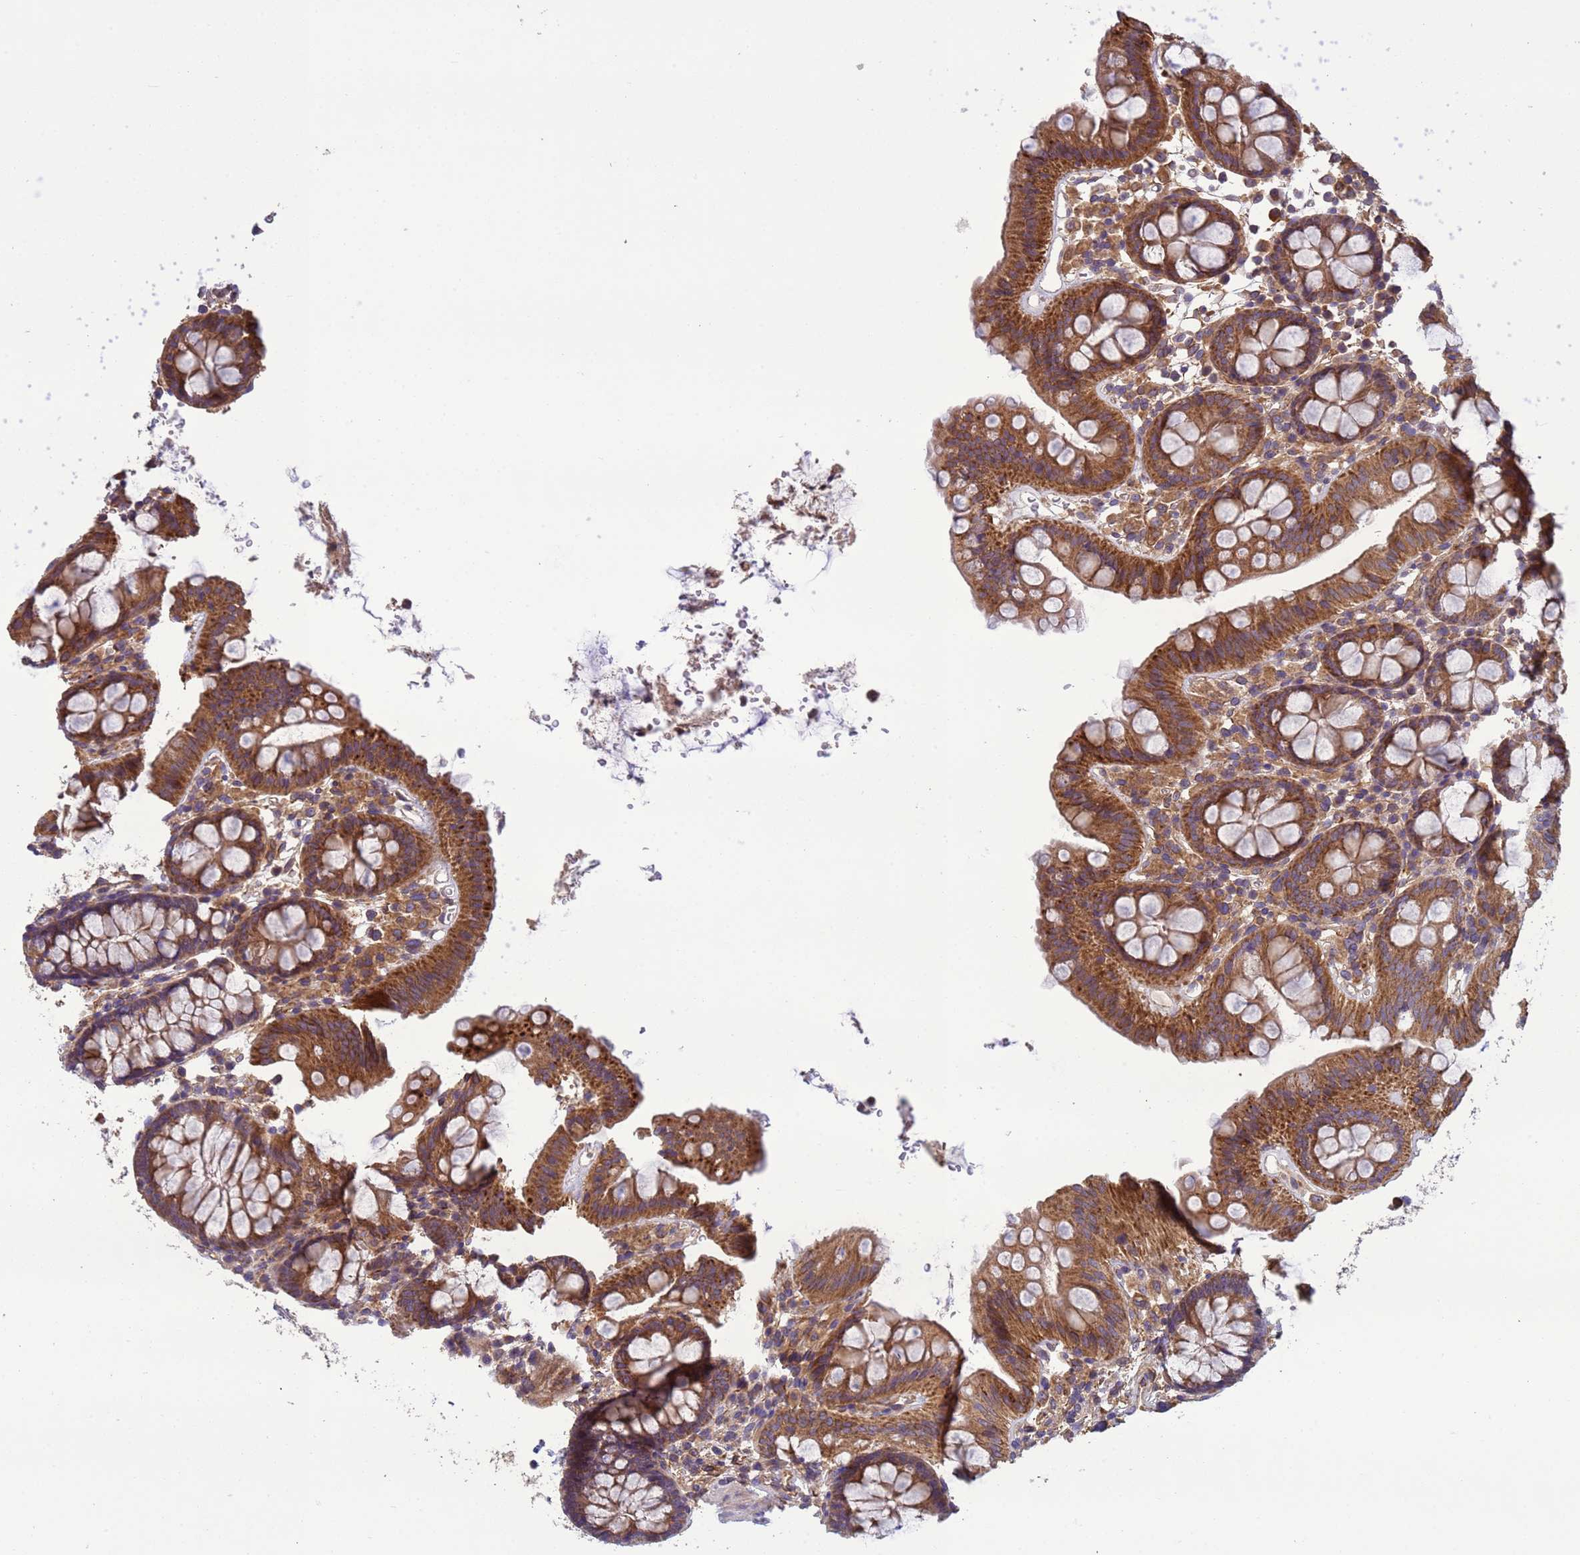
{"staining": {"intensity": "moderate", "quantity": ">75%", "location": "cytoplasmic/membranous"}, "tissue": "colon", "cell_type": "Endothelial cells", "image_type": "normal", "snomed": [{"axis": "morphology", "description": "Normal tissue, NOS"}, {"axis": "topography", "description": "Colon"}], "caption": "Brown immunohistochemical staining in unremarkable human colon shows moderate cytoplasmic/membranous positivity in approximately >75% of endothelial cells.", "gene": "RAB10", "patient": {"sex": "male", "age": 75}}